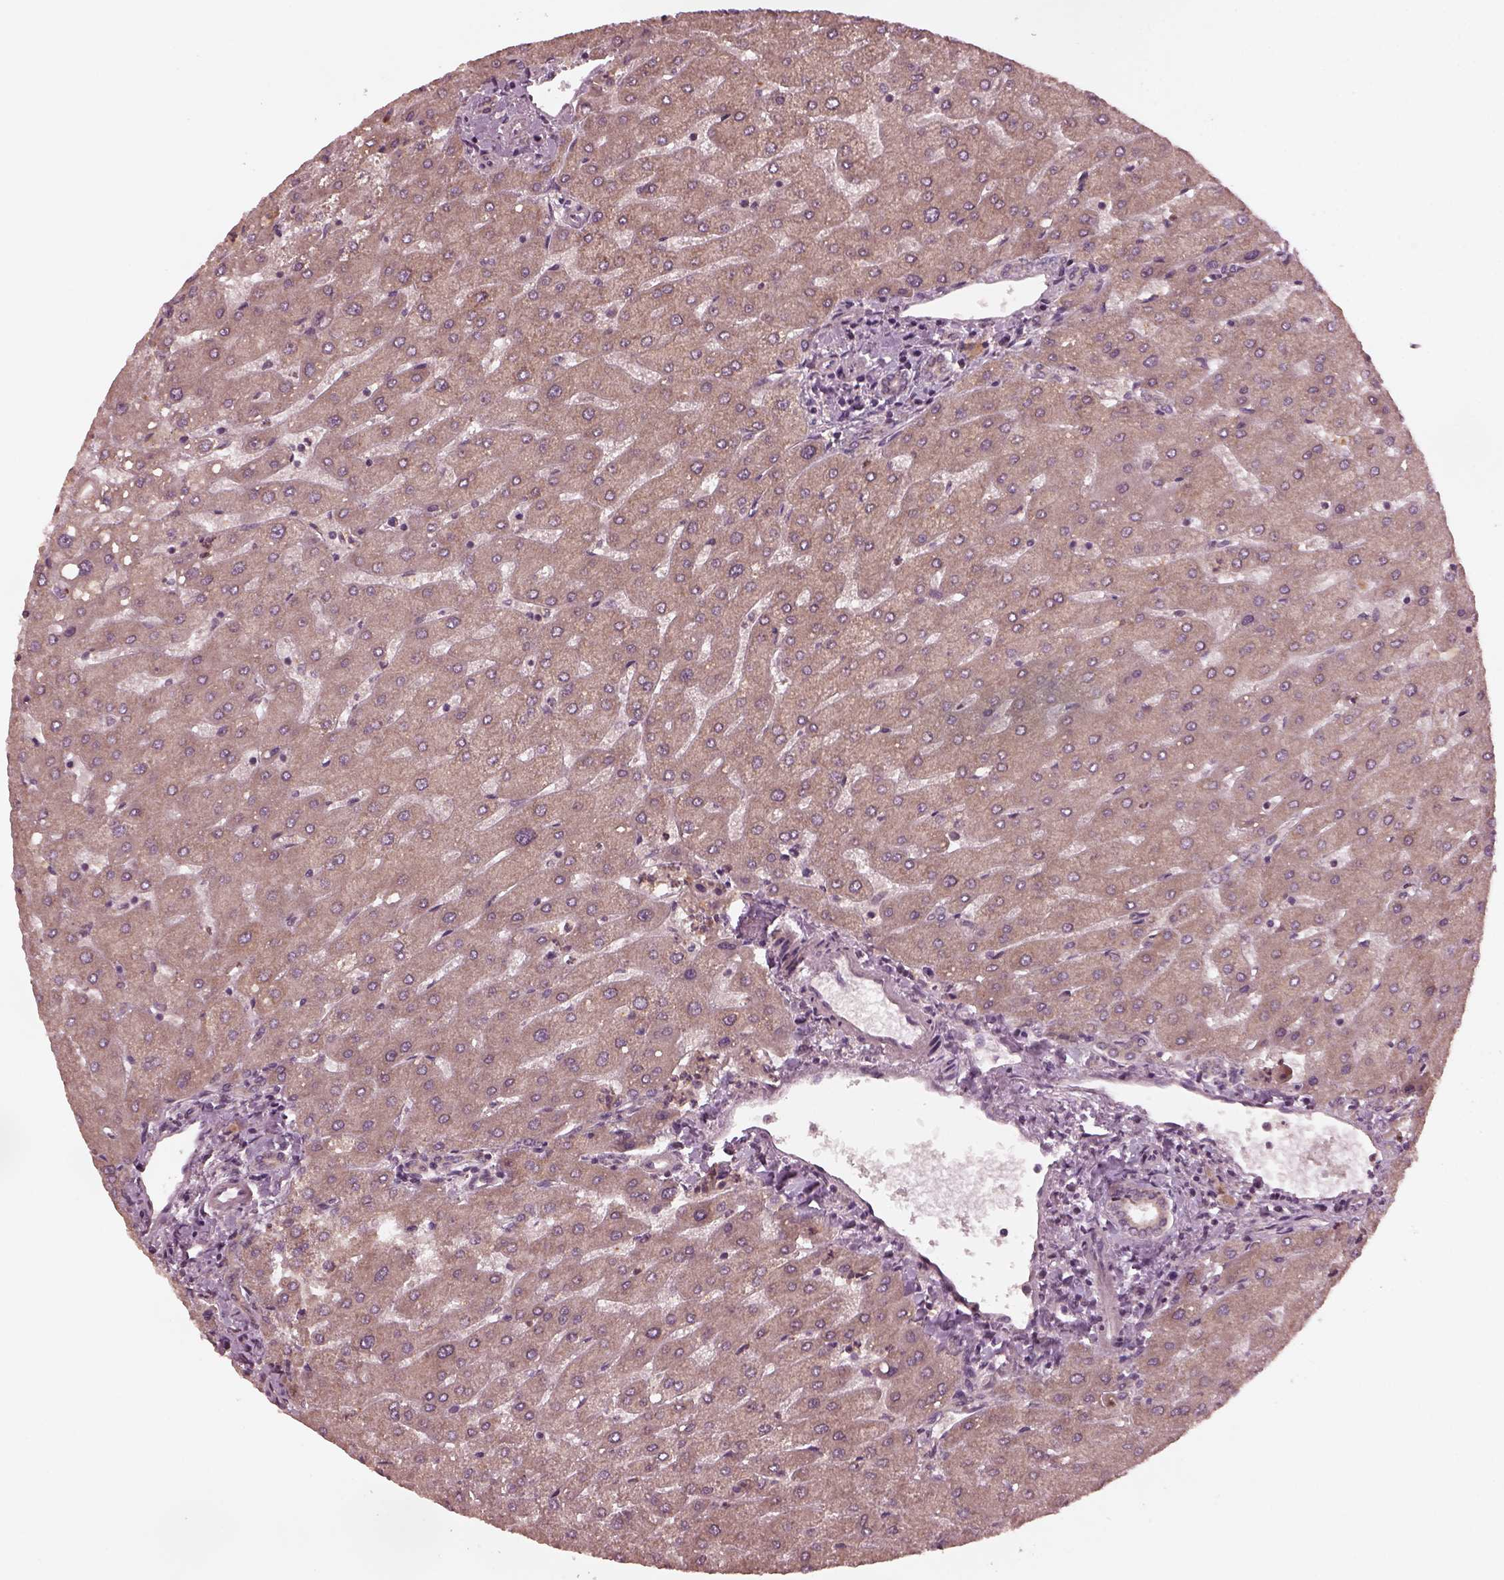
{"staining": {"intensity": "weak", "quantity": "25%-75%", "location": "cytoplasmic/membranous"}, "tissue": "liver", "cell_type": "Cholangiocytes", "image_type": "normal", "snomed": [{"axis": "morphology", "description": "Normal tissue, NOS"}, {"axis": "topography", "description": "Liver"}], "caption": "A low amount of weak cytoplasmic/membranous staining is present in about 25%-75% of cholangiocytes in benign liver. (Brightfield microscopy of DAB IHC at high magnification).", "gene": "FAF2", "patient": {"sex": "male", "age": 67}}